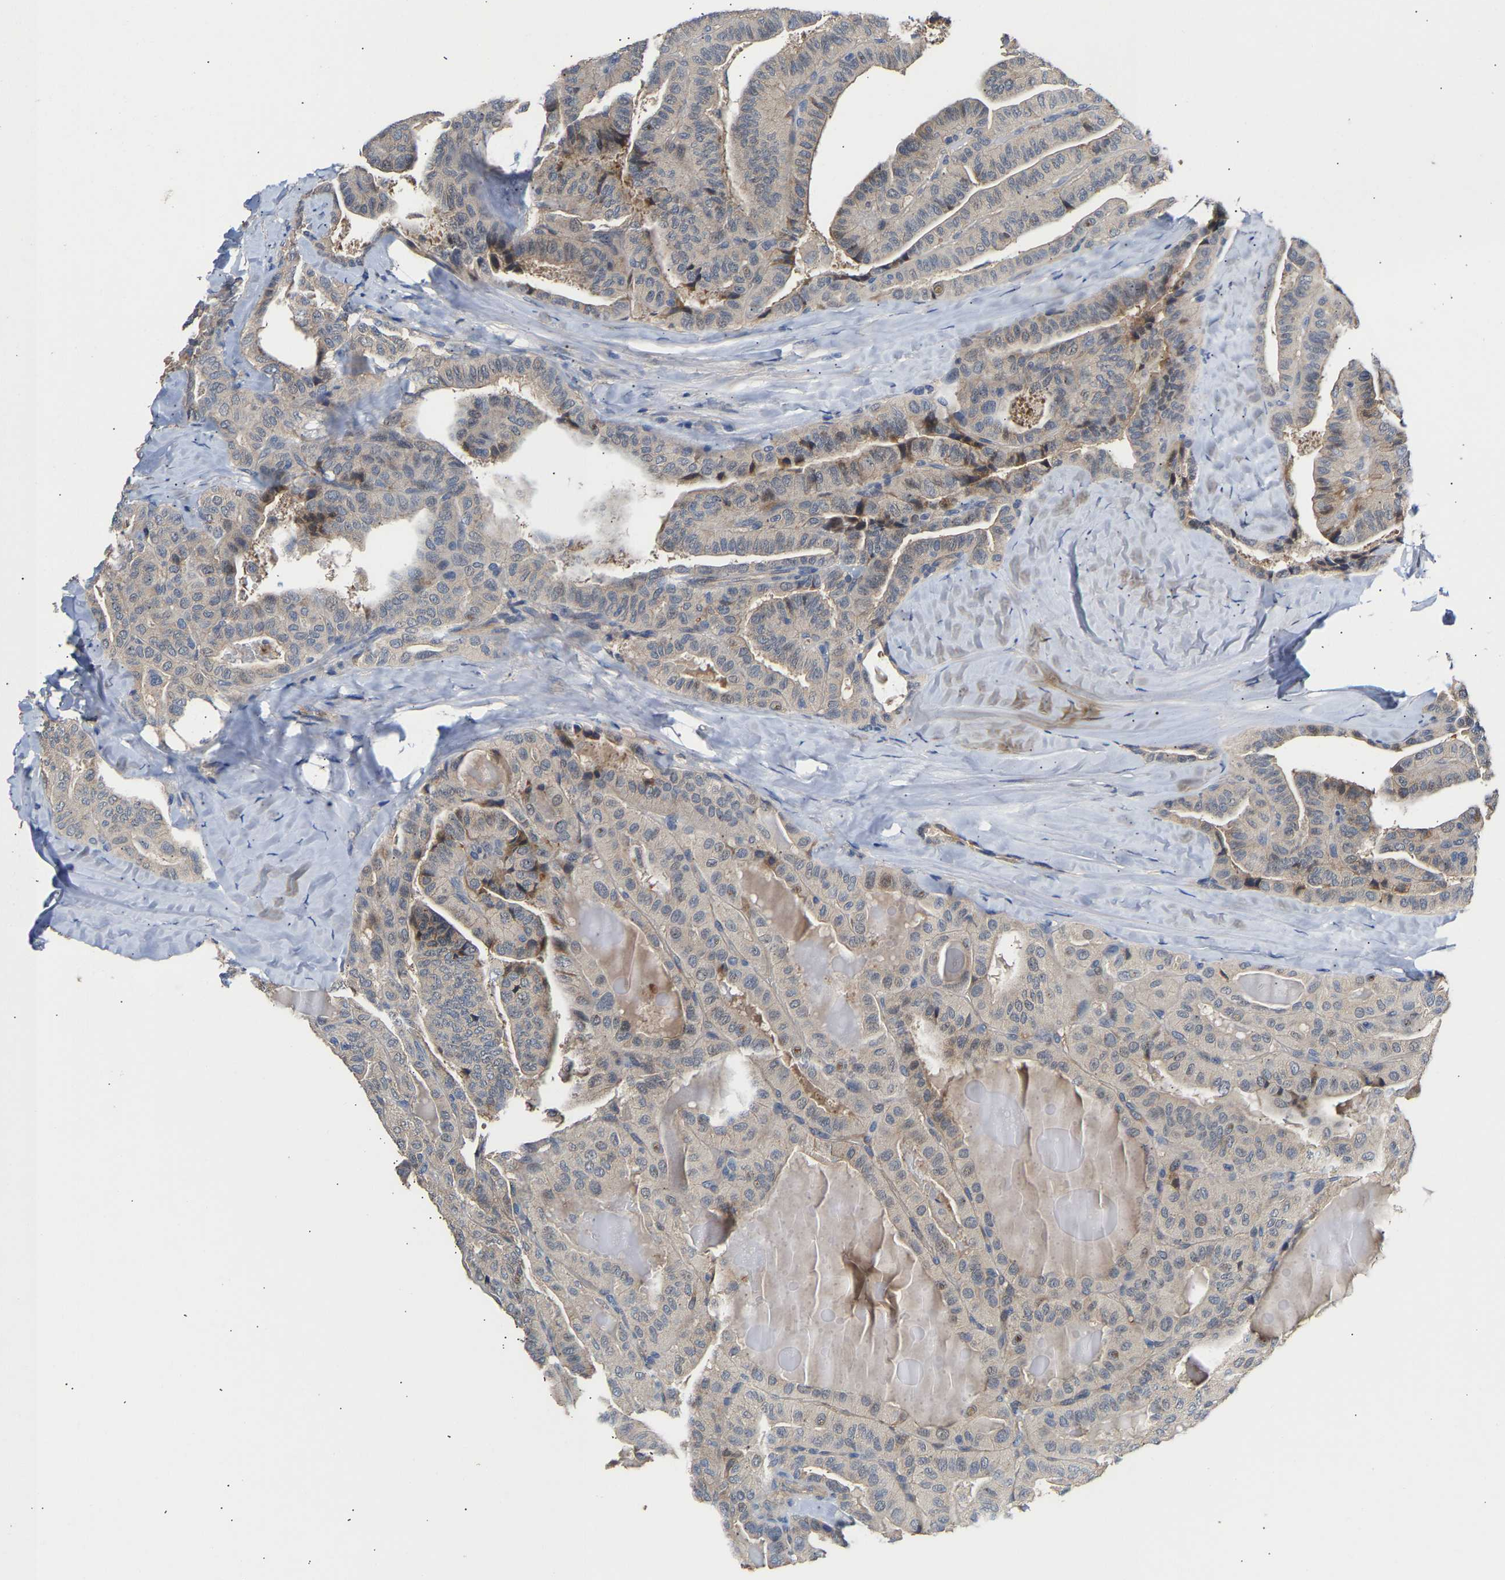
{"staining": {"intensity": "weak", "quantity": "<25%", "location": "cytoplasmic/membranous"}, "tissue": "thyroid cancer", "cell_type": "Tumor cells", "image_type": "cancer", "snomed": [{"axis": "morphology", "description": "Papillary adenocarcinoma, NOS"}, {"axis": "topography", "description": "Thyroid gland"}], "caption": "Tumor cells are negative for protein expression in human thyroid cancer (papillary adenocarcinoma).", "gene": "KASH5", "patient": {"sex": "male", "age": 77}}